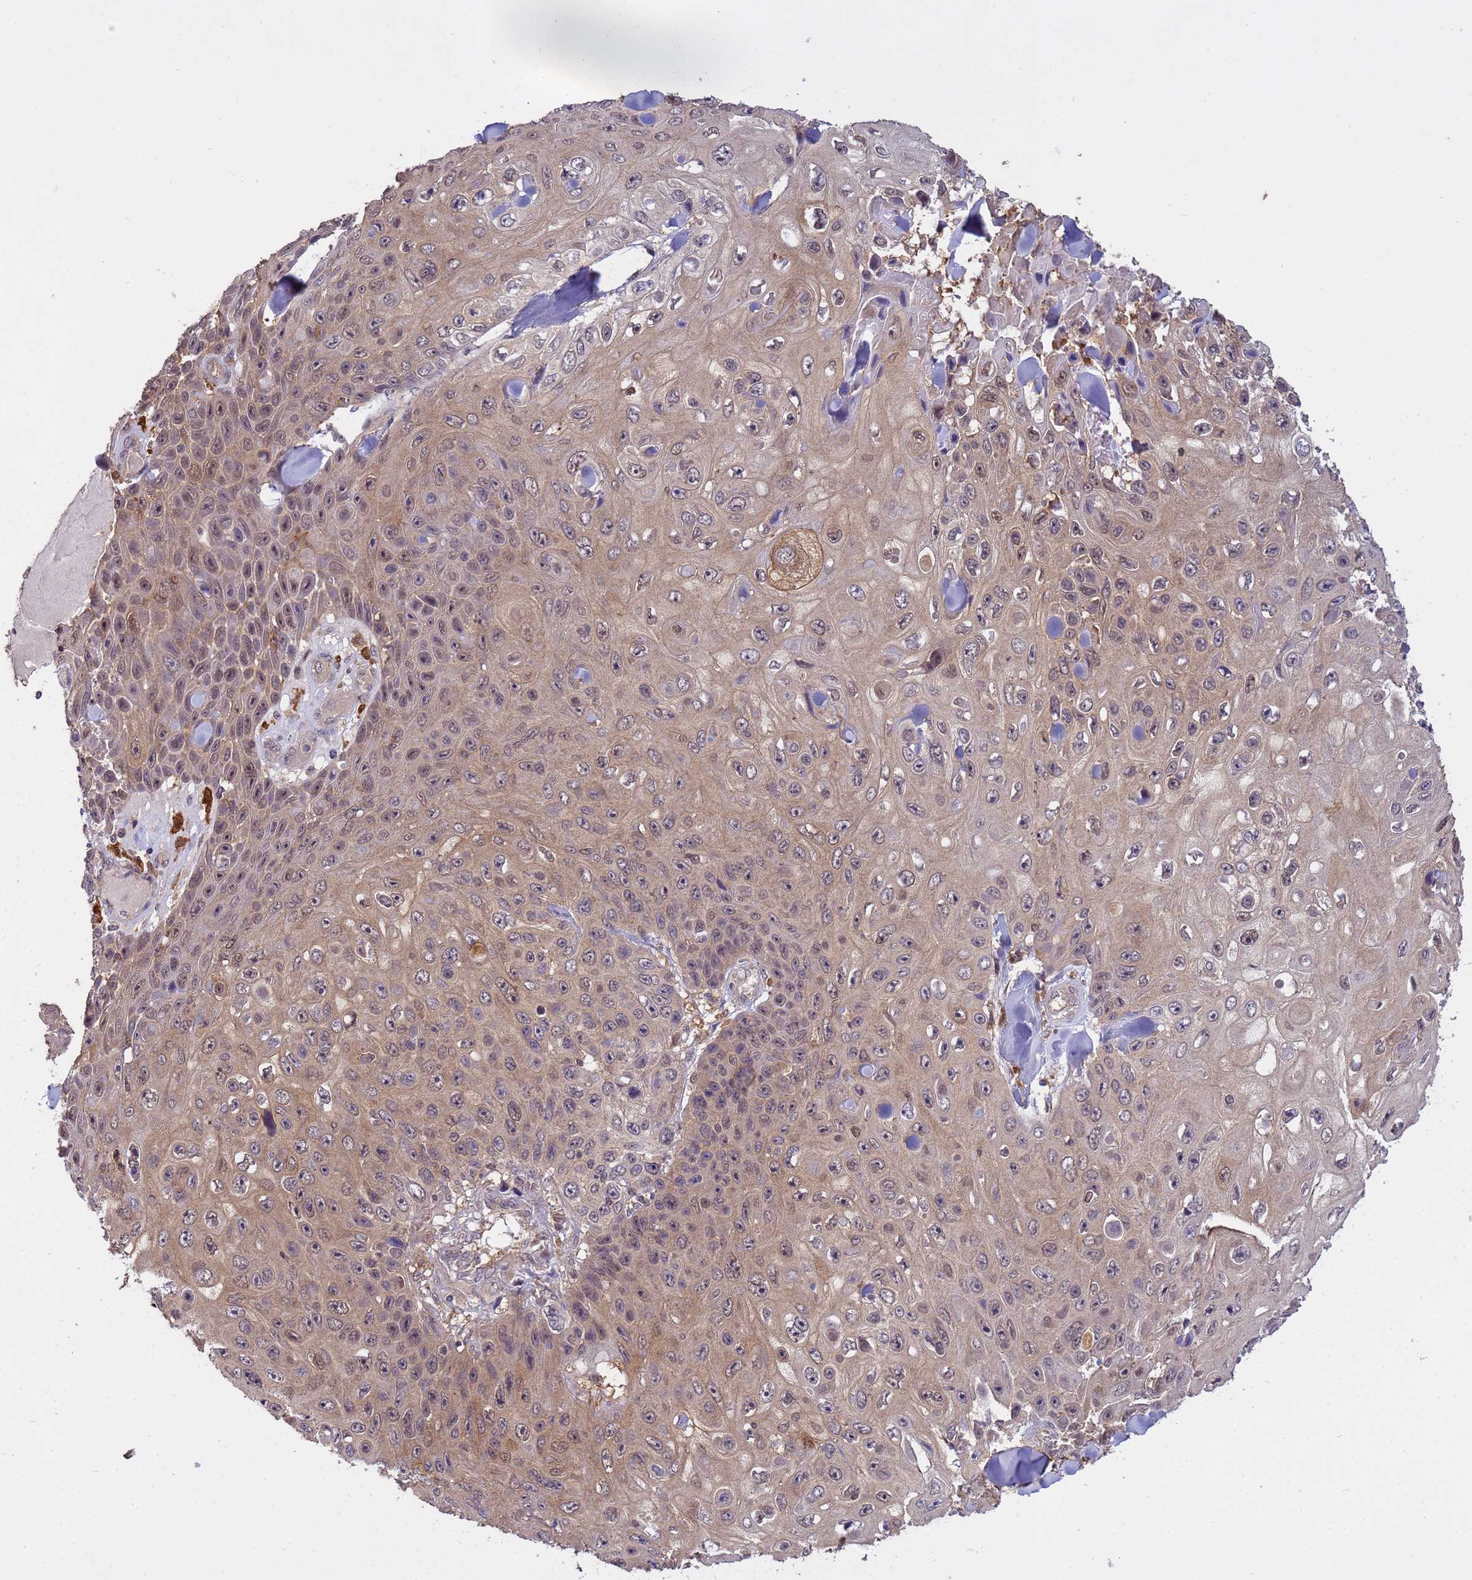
{"staining": {"intensity": "weak", "quantity": "25%-75%", "location": "cytoplasmic/membranous,nuclear"}, "tissue": "skin cancer", "cell_type": "Tumor cells", "image_type": "cancer", "snomed": [{"axis": "morphology", "description": "Squamous cell carcinoma, NOS"}, {"axis": "topography", "description": "Skin"}], "caption": "Skin cancer (squamous cell carcinoma) tissue reveals weak cytoplasmic/membranous and nuclear positivity in approximately 25%-75% of tumor cells, visualized by immunohistochemistry.", "gene": "NPEPPS", "patient": {"sex": "male", "age": 82}}